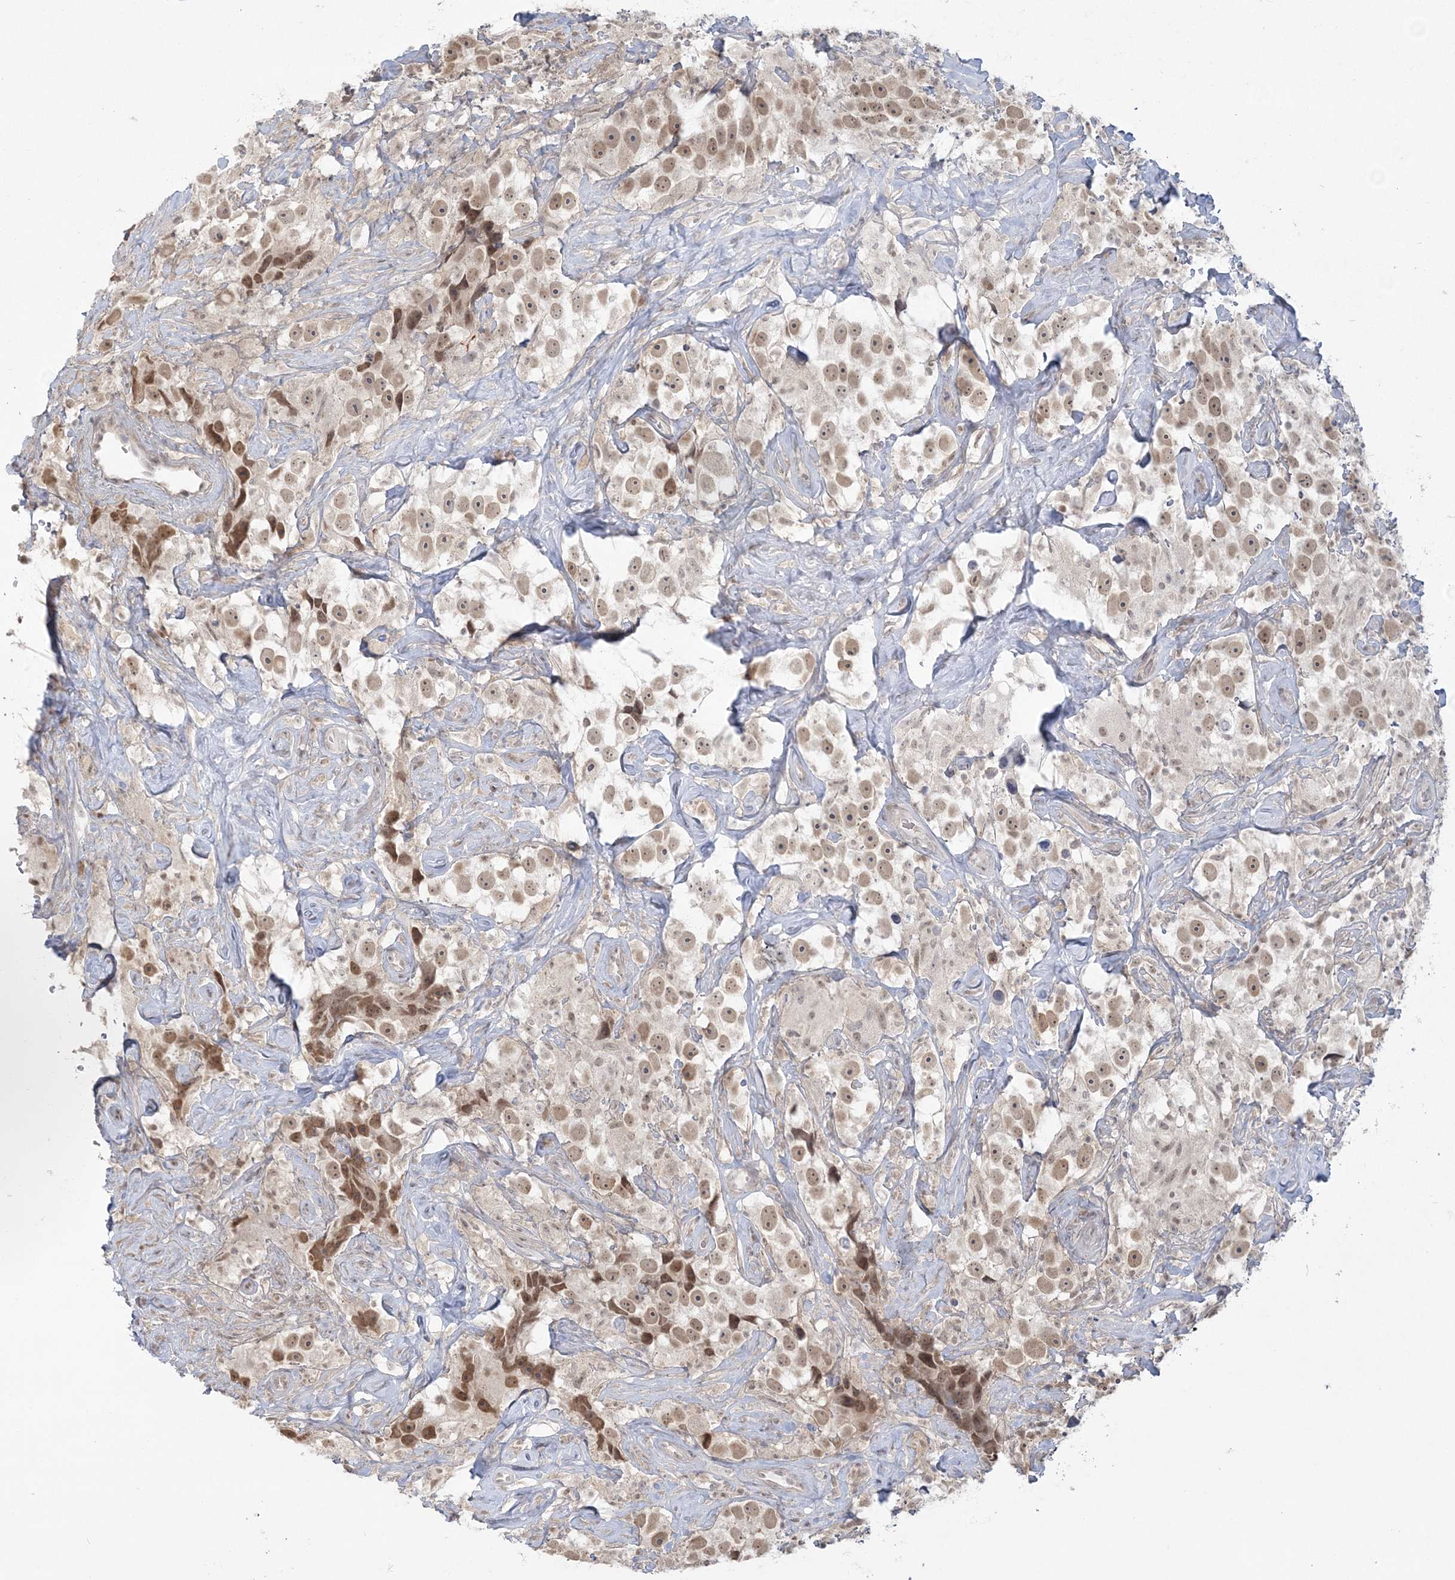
{"staining": {"intensity": "moderate", "quantity": ">75%", "location": "nuclear"}, "tissue": "testis cancer", "cell_type": "Tumor cells", "image_type": "cancer", "snomed": [{"axis": "morphology", "description": "Seminoma, NOS"}, {"axis": "topography", "description": "Testis"}], "caption": "IHC staining of testis cancer, which exhibits medium levels of moderate nuclear expression in approximately >75% of tumor cells indicating moderate nuclear protein positivity. The staining was performed using DAB (3,3'-diaminobenzidine) (brown) for protein detection and nuclei were counterstained in hematoxylin (blue).", "gene": "ANKS1A", "patient": {"sex": "male", "age": 49}}